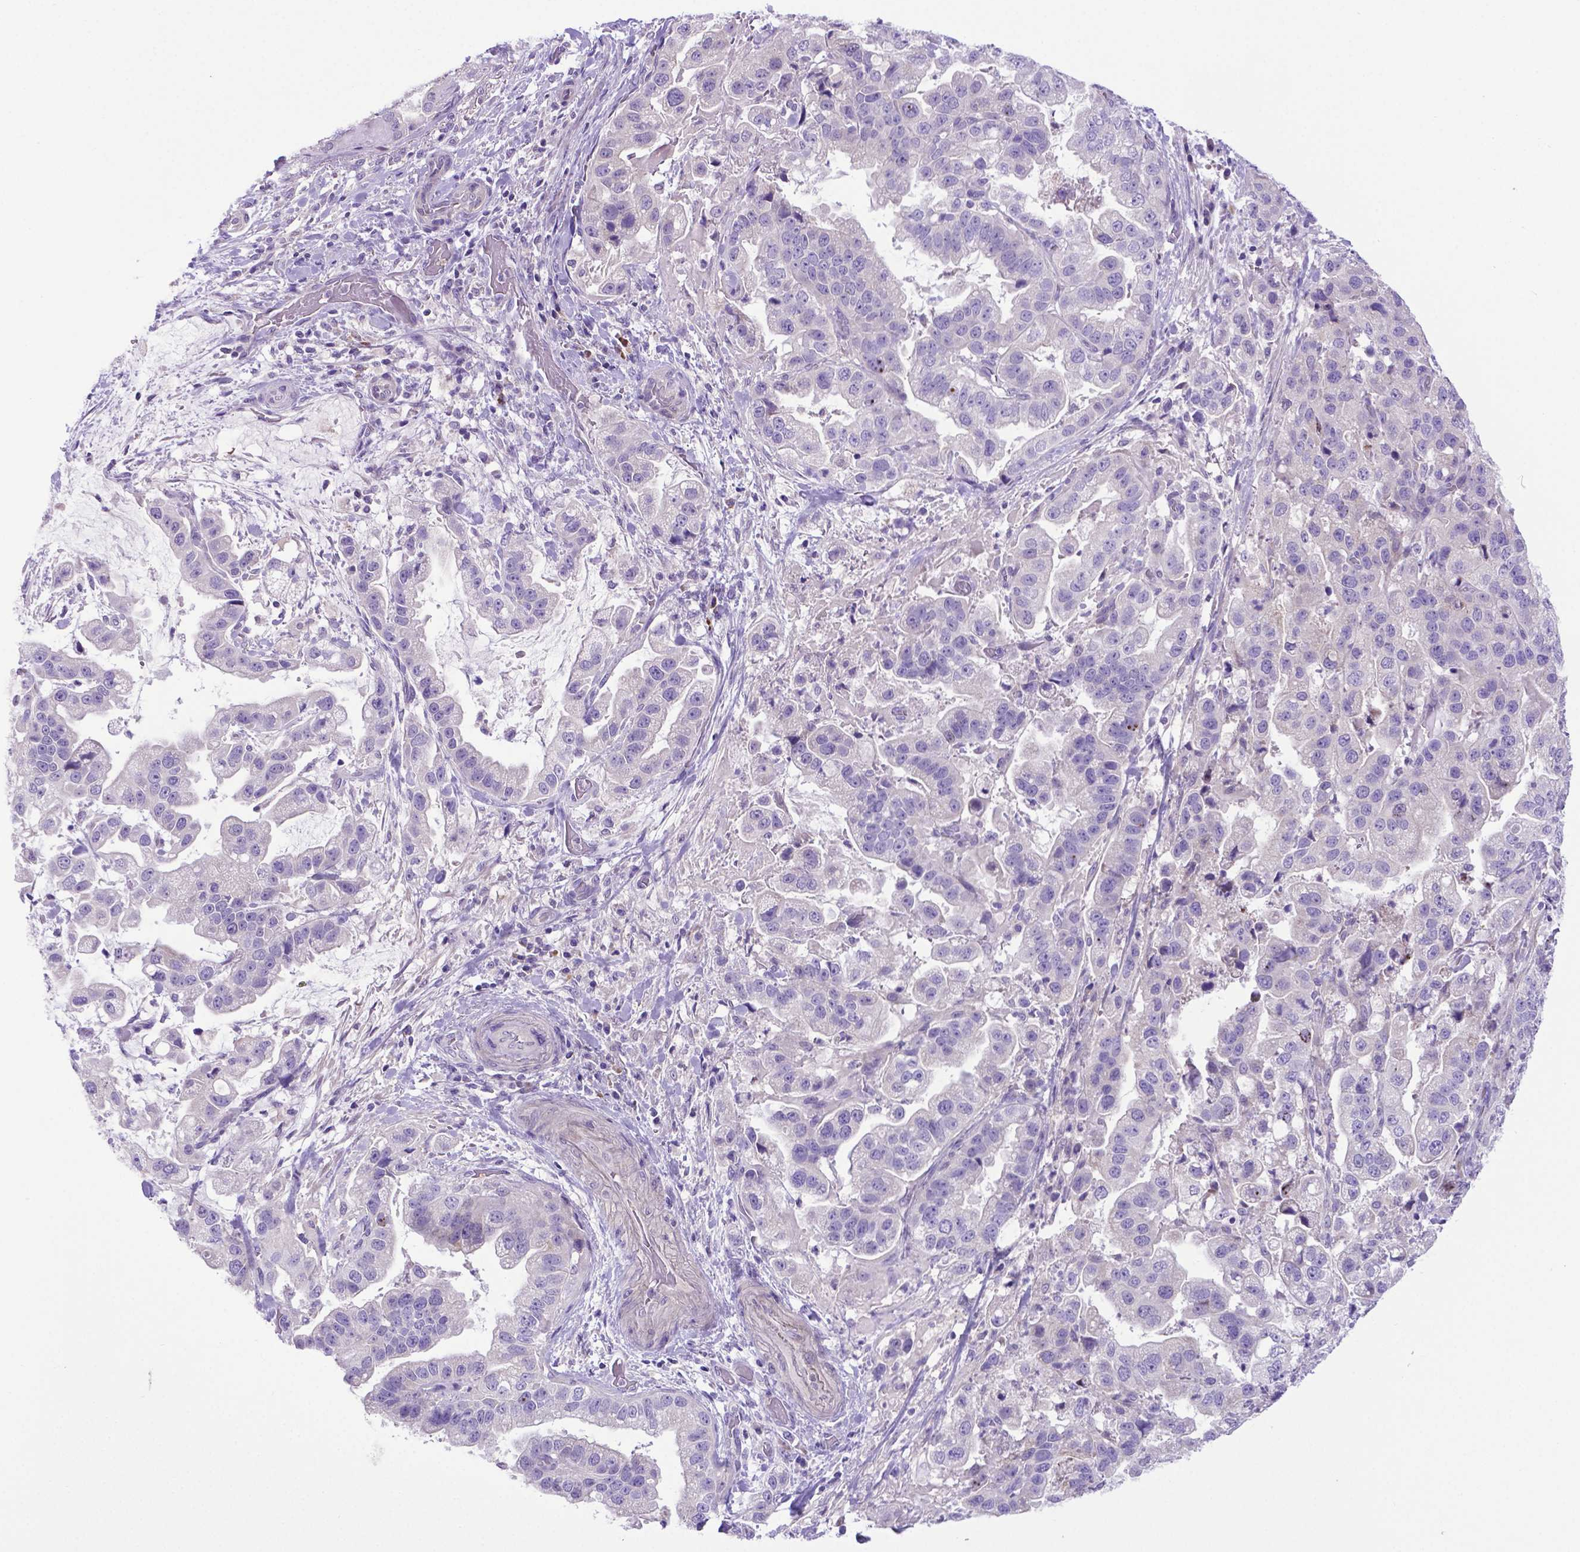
{"staining": {"intensity": "negative", "quantity": "none", "location": "none"}, "tissue": "stomach cancer", "cell_type": "Tumor cells", "image_type": "cancer", "snomed": [{"axis": "morphology", "description": "Adenocarcinoma, NOS"}, {"axis": "topography", "description": "Stomach"}], "caption": "Immunohistochemistry (IHC) histopathology image of neoplastic tissue: stomach cancer stained with DAB (3,3'-diaminobenzidine) demonstrates no significant protein positivity in tumor cells.", "gene": "ADRA2B", "patient": {"sex": "male", "age": 59}}